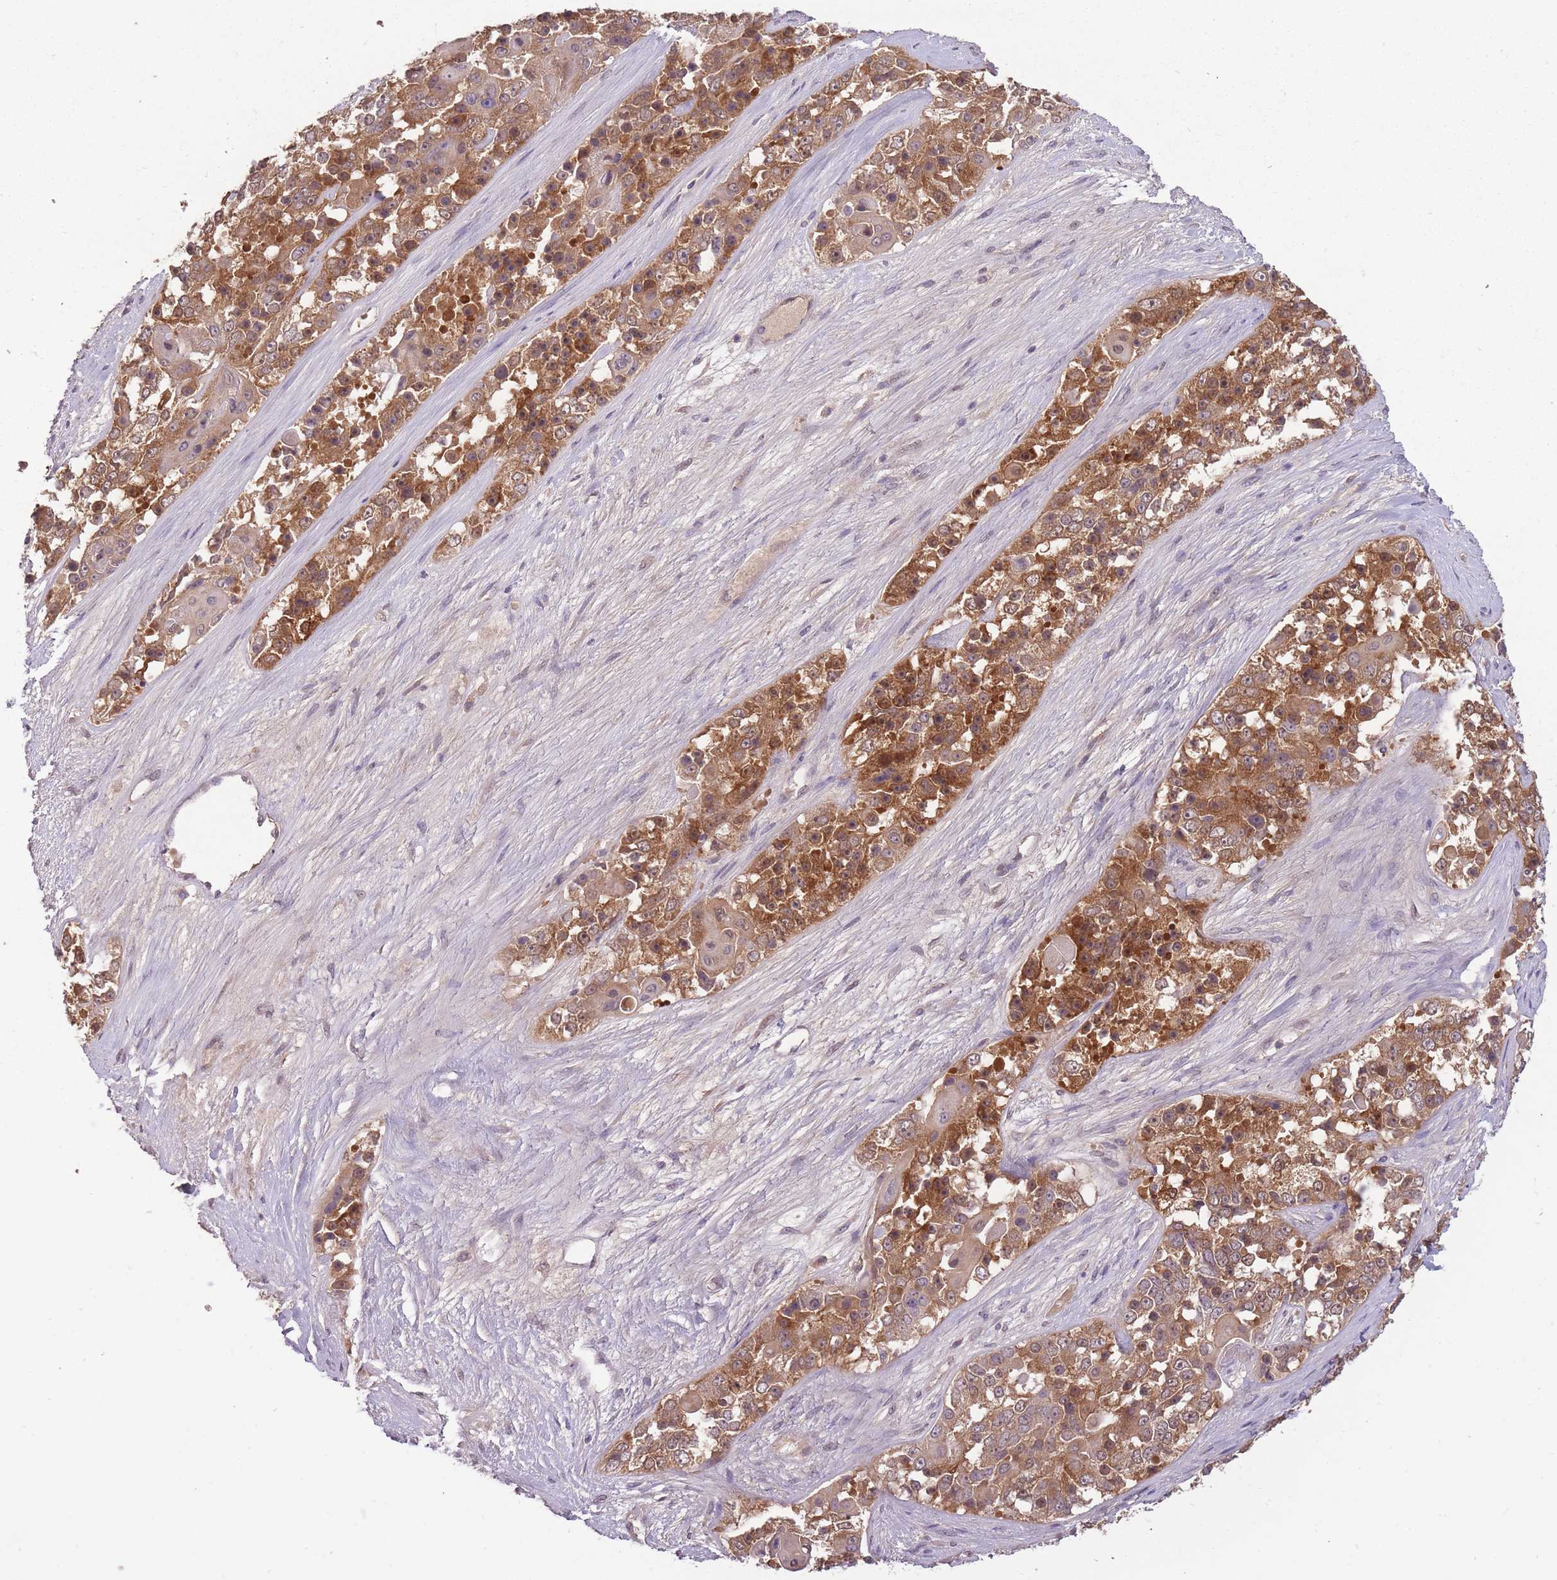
{"staining": {"intensity": "moderate", "quantity": ">75%", "location": "cytoplasmic/membranous"}, "tissue": "ovarian cancer", "cell_type": "Tumor cells", "image_type": "cancer", "snomed": [{"axis": "morphology", "description": "Carcinoma, endometroid"}, {"axis": "topography", "description": "Ovary"}], "caption": "Immunohistochemistry (IHC) of endometroid carcinoma (ovarian) reveals medium levels of moderate cytoplasmic/membranous staining in approximately >75% of tumor cells.", "gene": "LRATD2", "patient": {"sex": "female", "age": 51}}